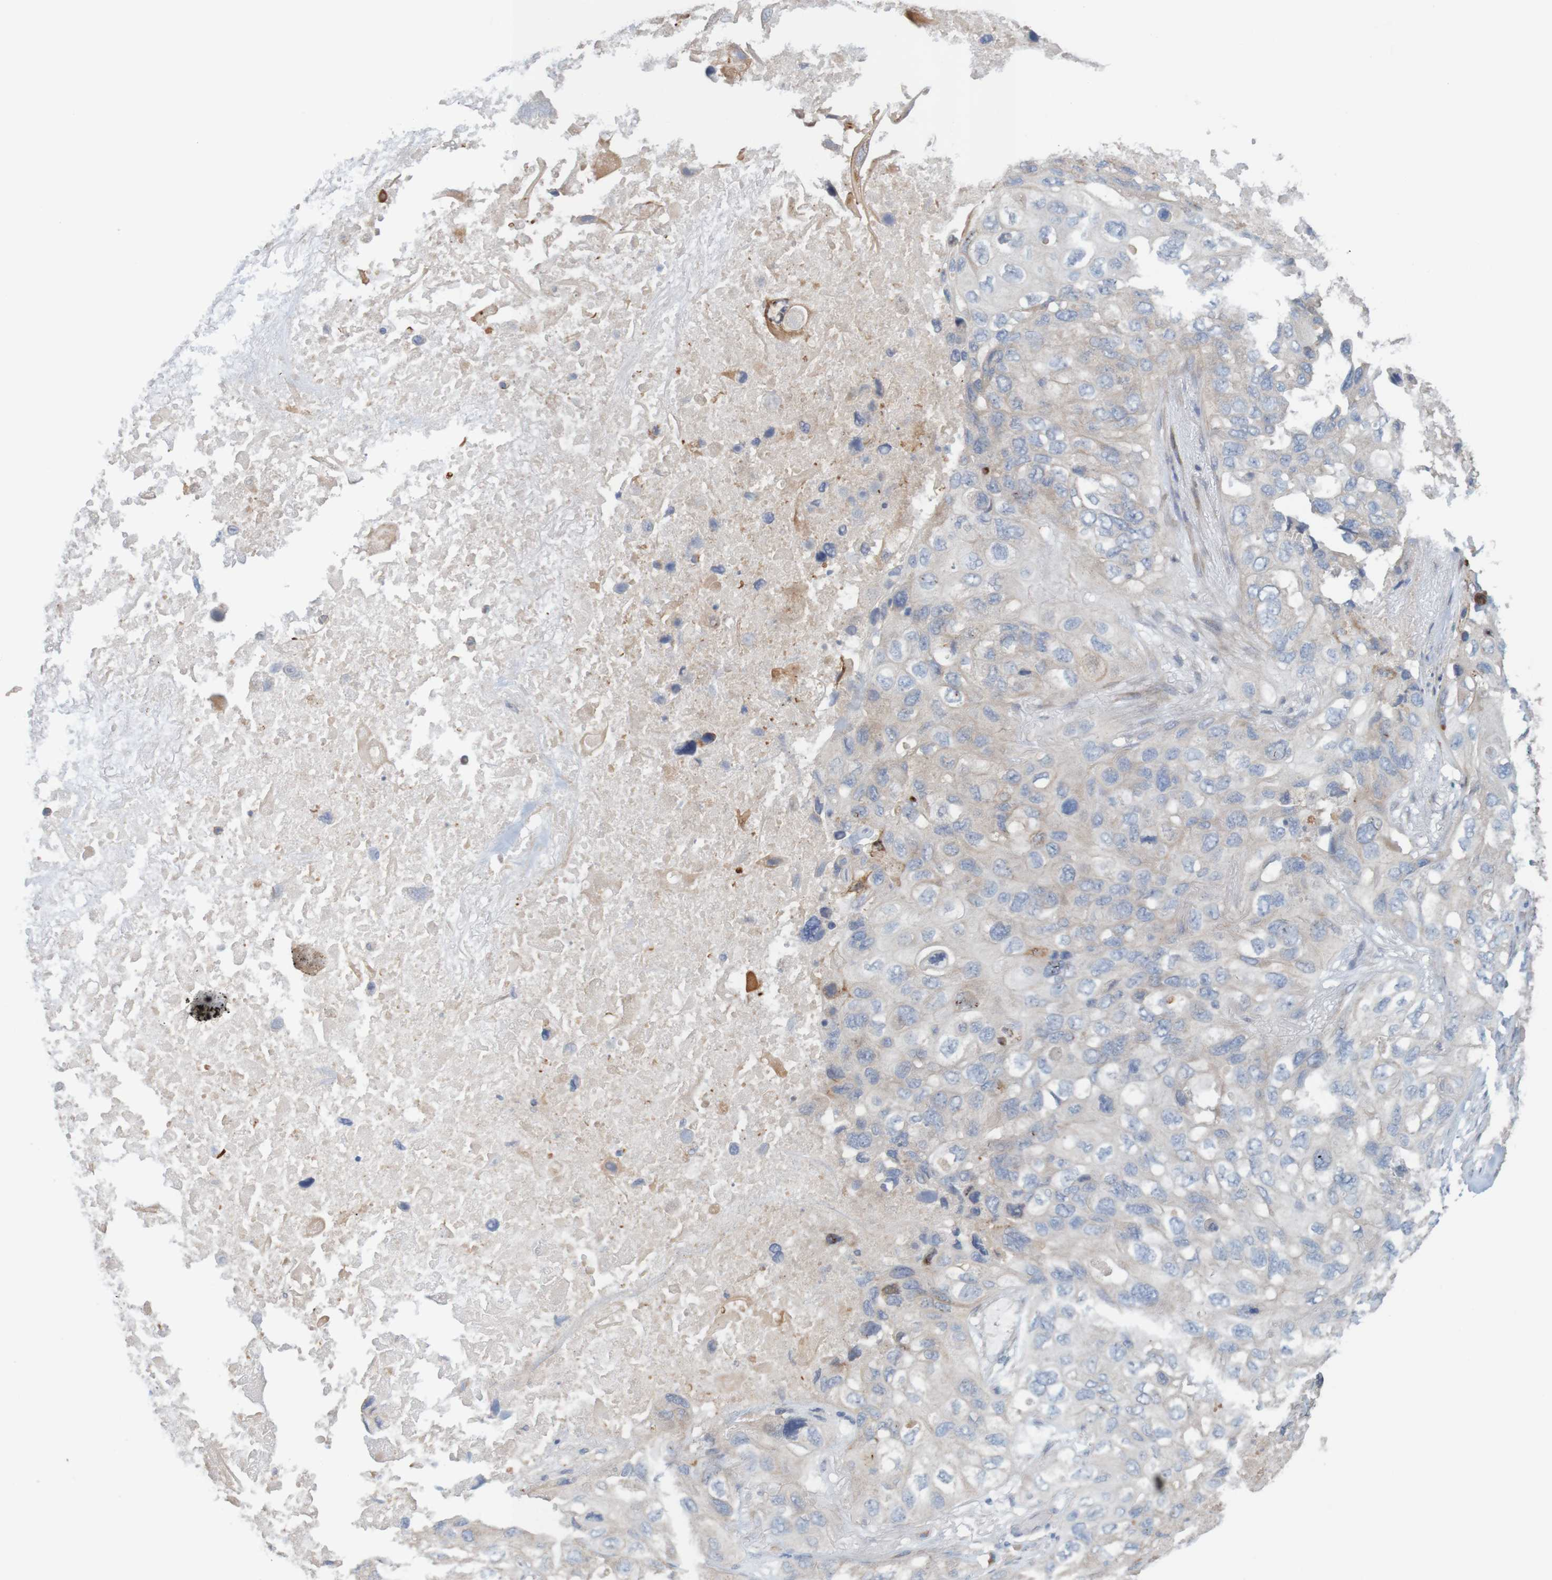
{"staining": {"intensity": "weak", "quantity": "<25%", "location": "cytoplasmic/membranous"}, "tissue": "lung cancer", "cell_type": "Tumor cells", "image_type": "cancer", "snomed": [{"axis": "morphology", "description": "Squamous cell carcinoma, NOS"}, {"axis": "topography", "description": "Lung"}], "caption": "The immunohistochemistry photomicrograph has no significant positivity in tumor cells of lung cancer (squamous cell carcinoma) tissue.", "gene": "KRT23", "patient": {"sex": "female", "age": 73}}